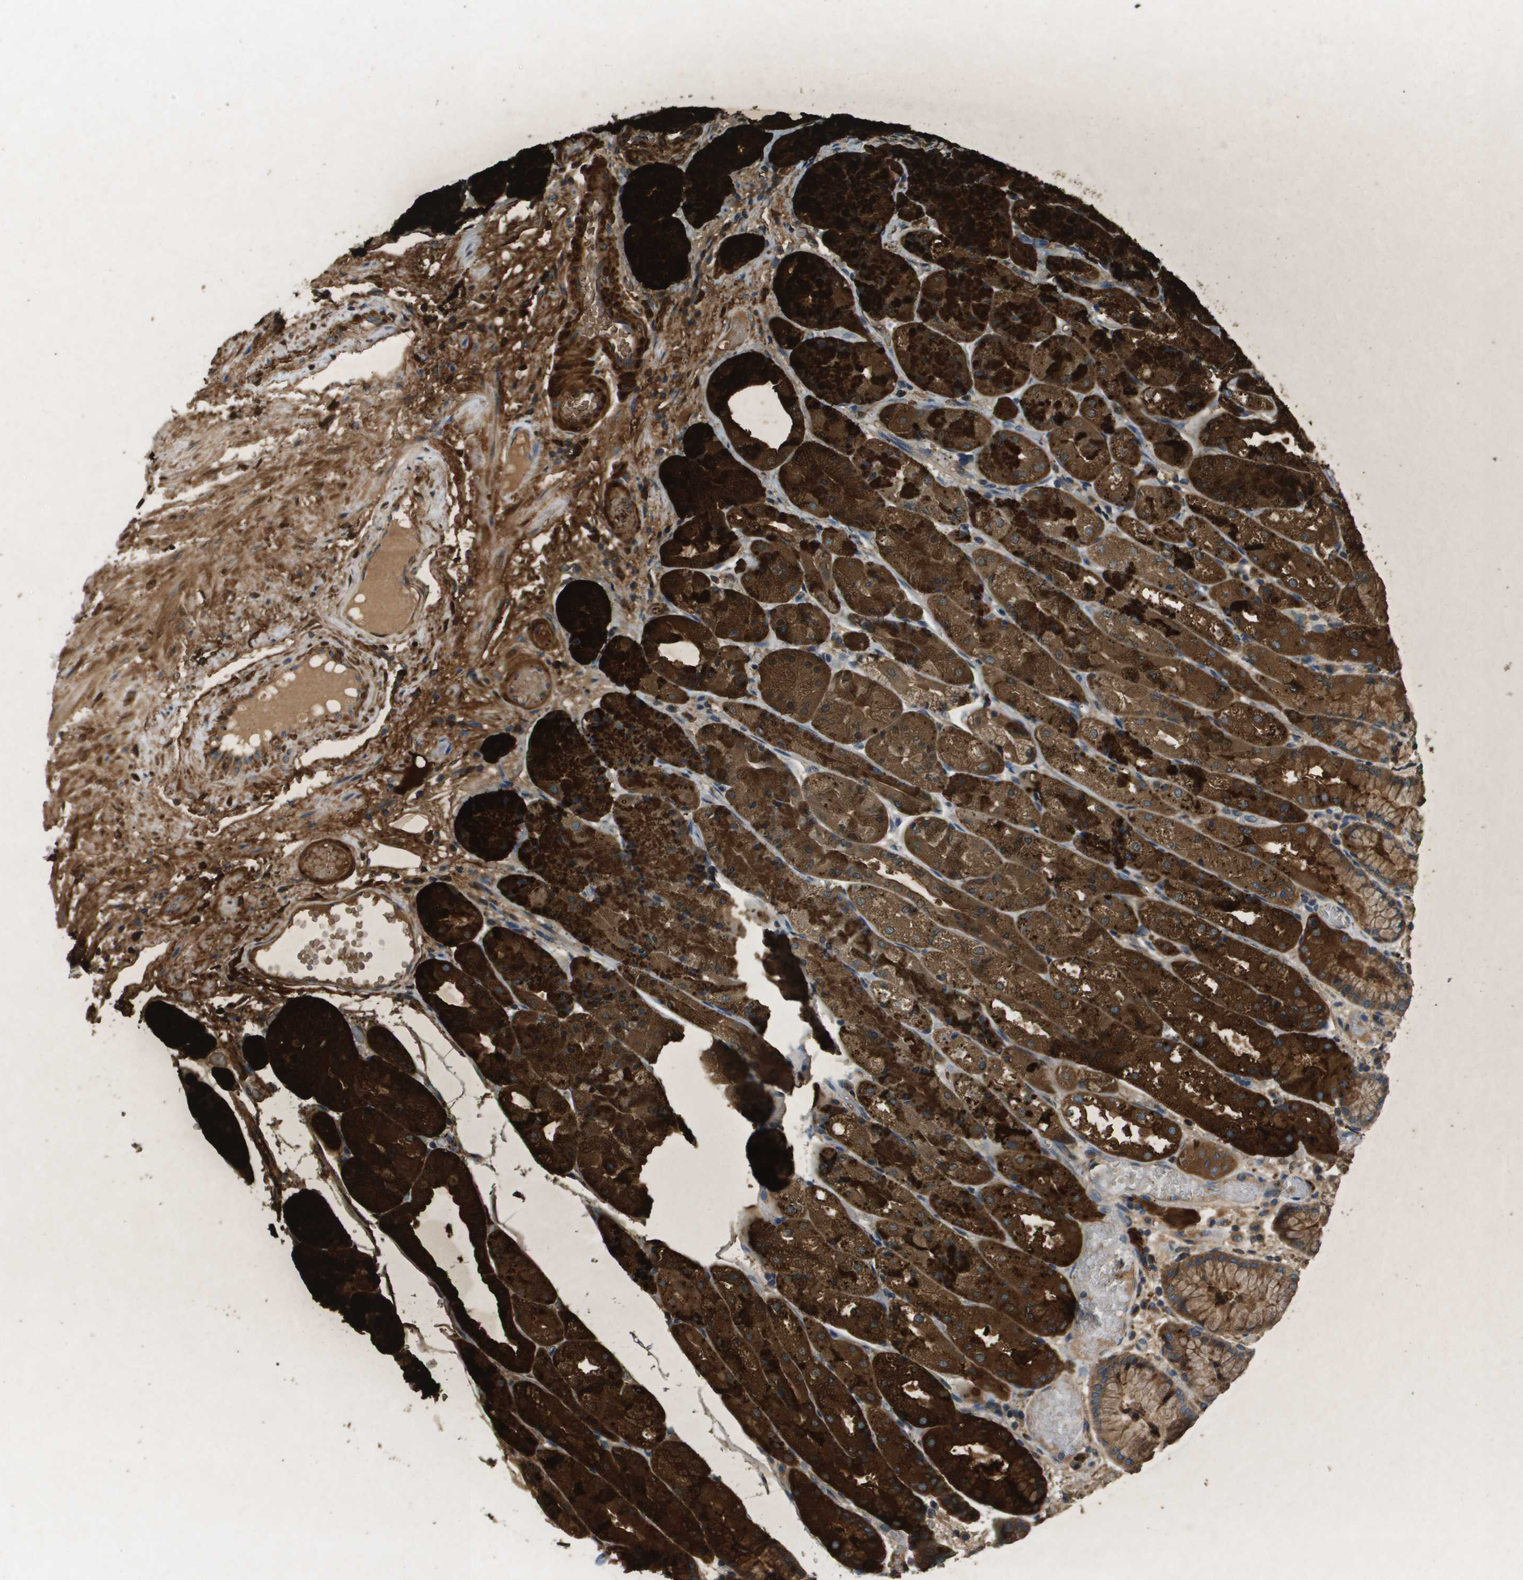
{"staining": {"intensity": "strong", "quantity": ">75%", "location": "cytoplasmic/membranous"}, "tissue": "stomach", "cell_type": "Glandular cells", "image_type": "normal", "snomed": [{"axis": "morphology", "description": "Normal tissue, NOS"}, {"axis": "topography", "description": "Stomach, upper"}], "caption": "Immunohistochemistry (DAB (3,3'-diaminobenzidine)) staining of normal stomach exhibits strong cytoplasmic/membranous protein positivity in approximately >75% of glandular cells. (IHC, brightfield microscopy, high magnification).", "gene": "SAMSN1", "patient": {"sex": "male", "age": 72}}